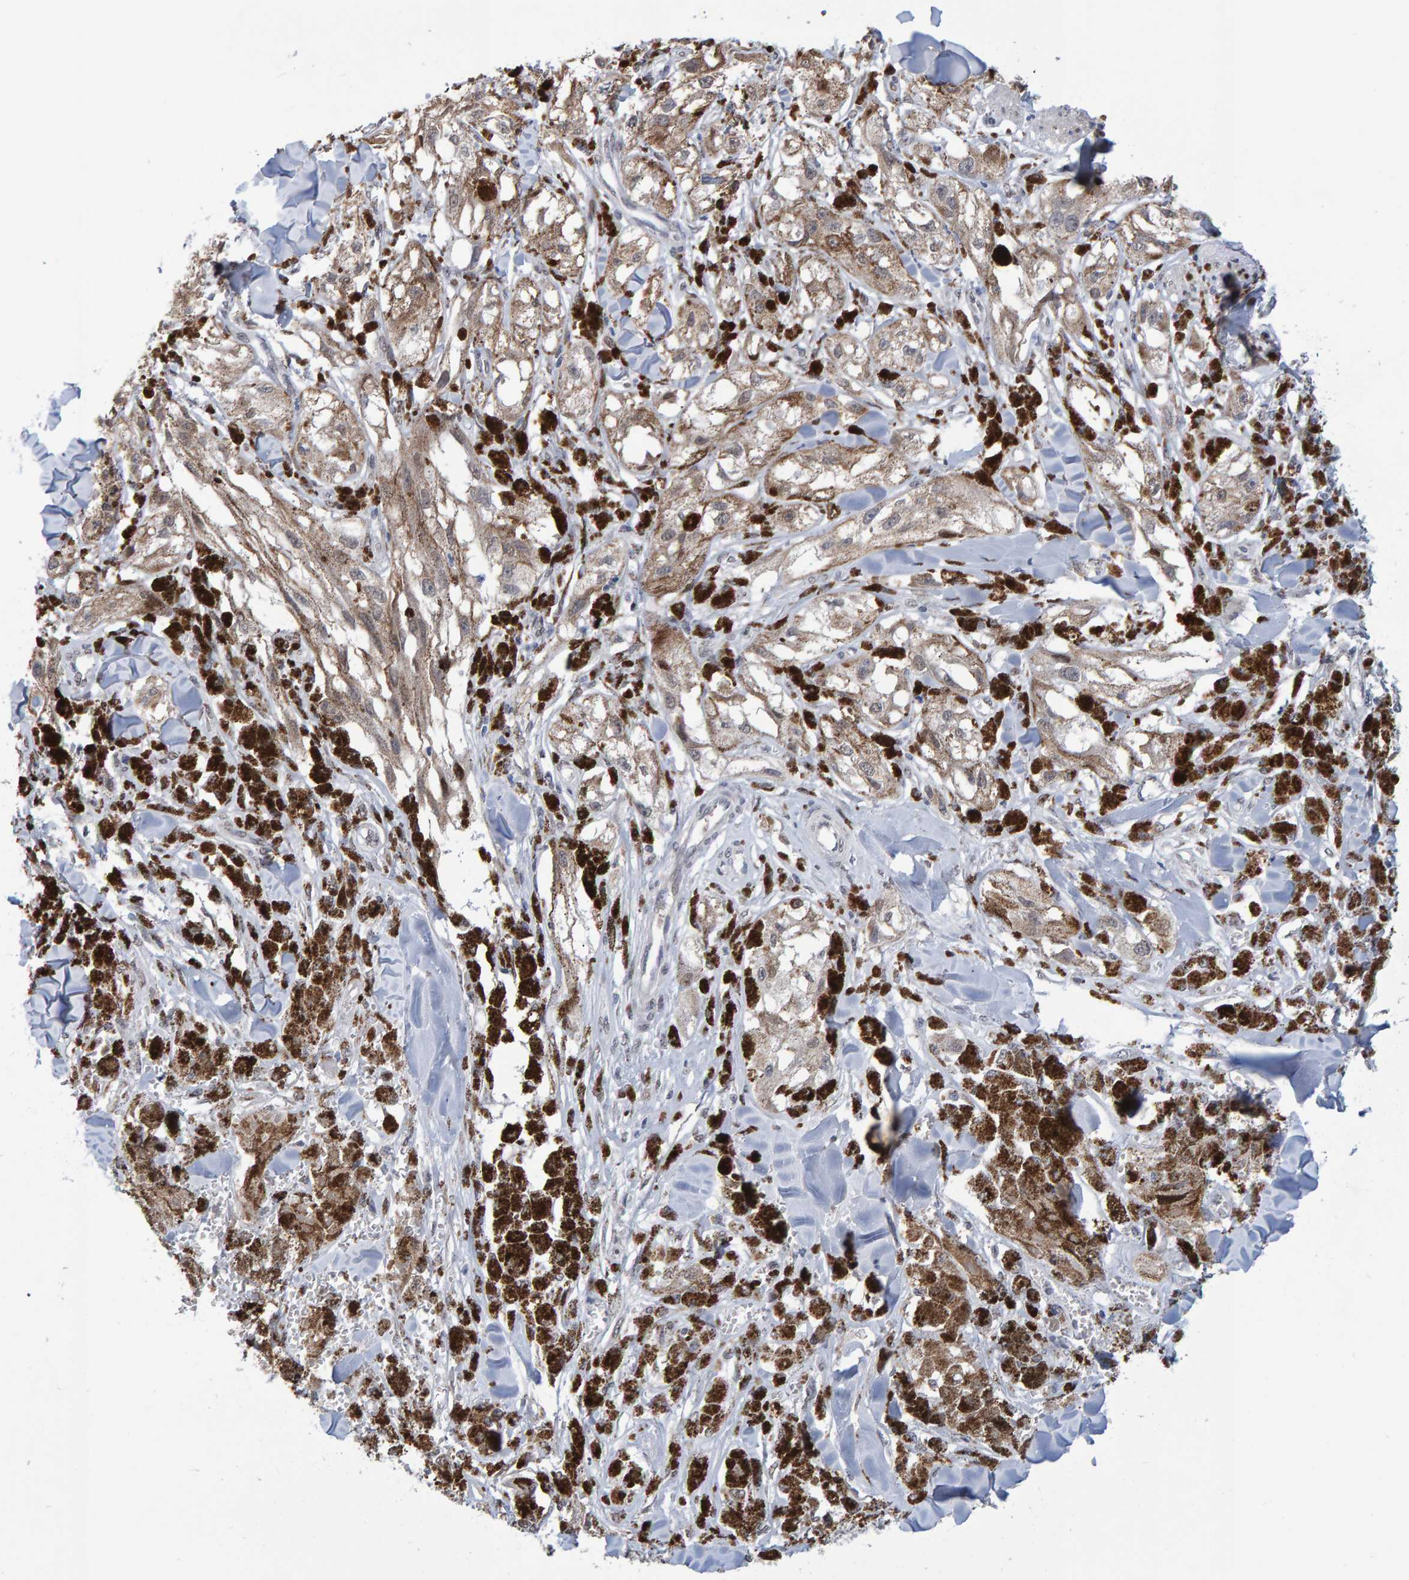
{"staining": {"intensity": "moderate", "quantity": ">75%", "location": "cytoplasmic/membranous"}, "tissue": "melanoma", "cell_type": "Tumor cells", "image_type": "cancer", "snomed": [{"axis": "morphology", "description": "Malignant melanoma, NOS"}, {"axis": "topography", "description": "Skin"}], "caption": "Tumor cells reveal medium levels of moderate cytoplasmic/membranous expression in about >75% of cells in human melanoma.", "gene": "USP43", "patient": {"sex": "male", "age": 88}}